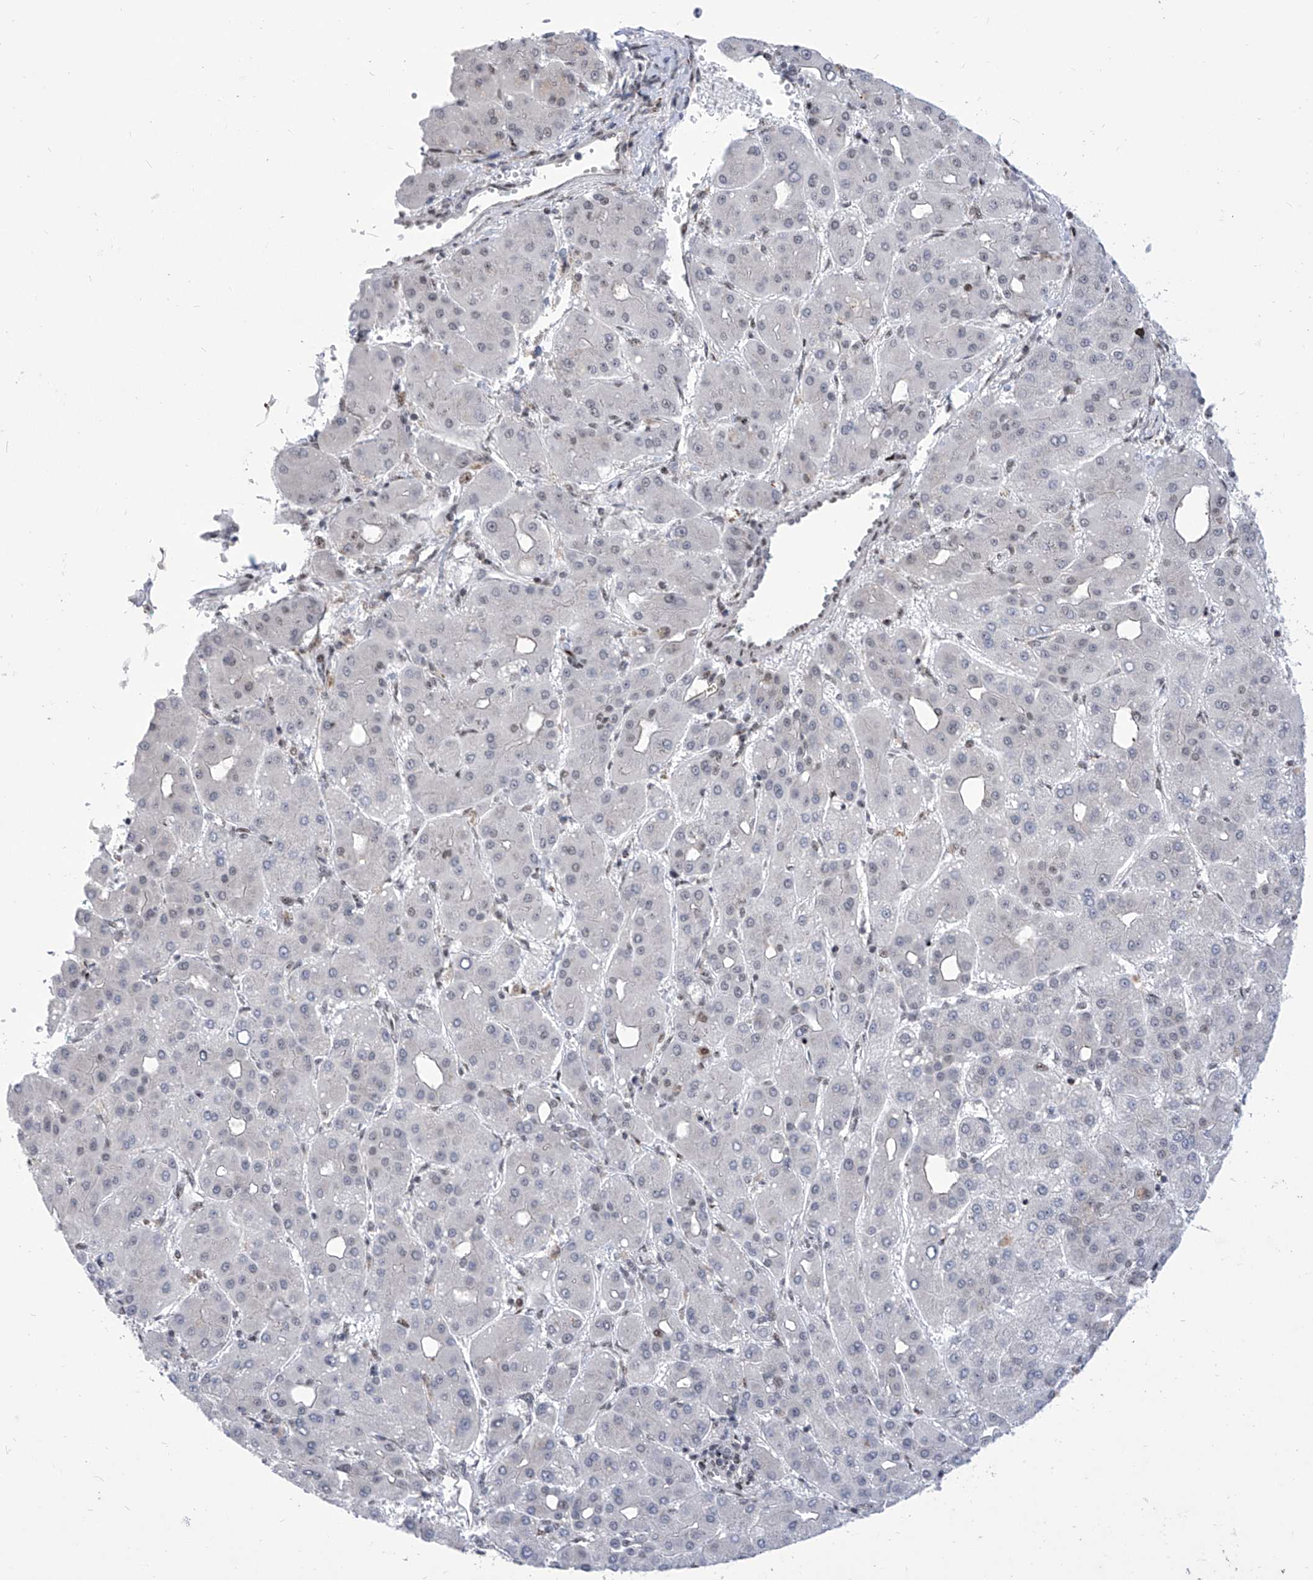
{"staining": {"intensity": "negative", "quantity": "none", "location": "none"}, "tissue": "liver cancer", "cell_type": "Tumor cells", "image_type": "cancer", "snomed": [{"axis": "morphology", "description": "Carcinoma, Hepatocellular, NOS"}, {"axis": "topography", "description": "Liver"}], "caption": "Human hepatocellular carcinoma (liver) stained for a protein using immunohistochemistry (IHC) exhibits no expression in tumor cells.", "gene": "CEP290", "patient": {"sex": "male", "age": 65}}